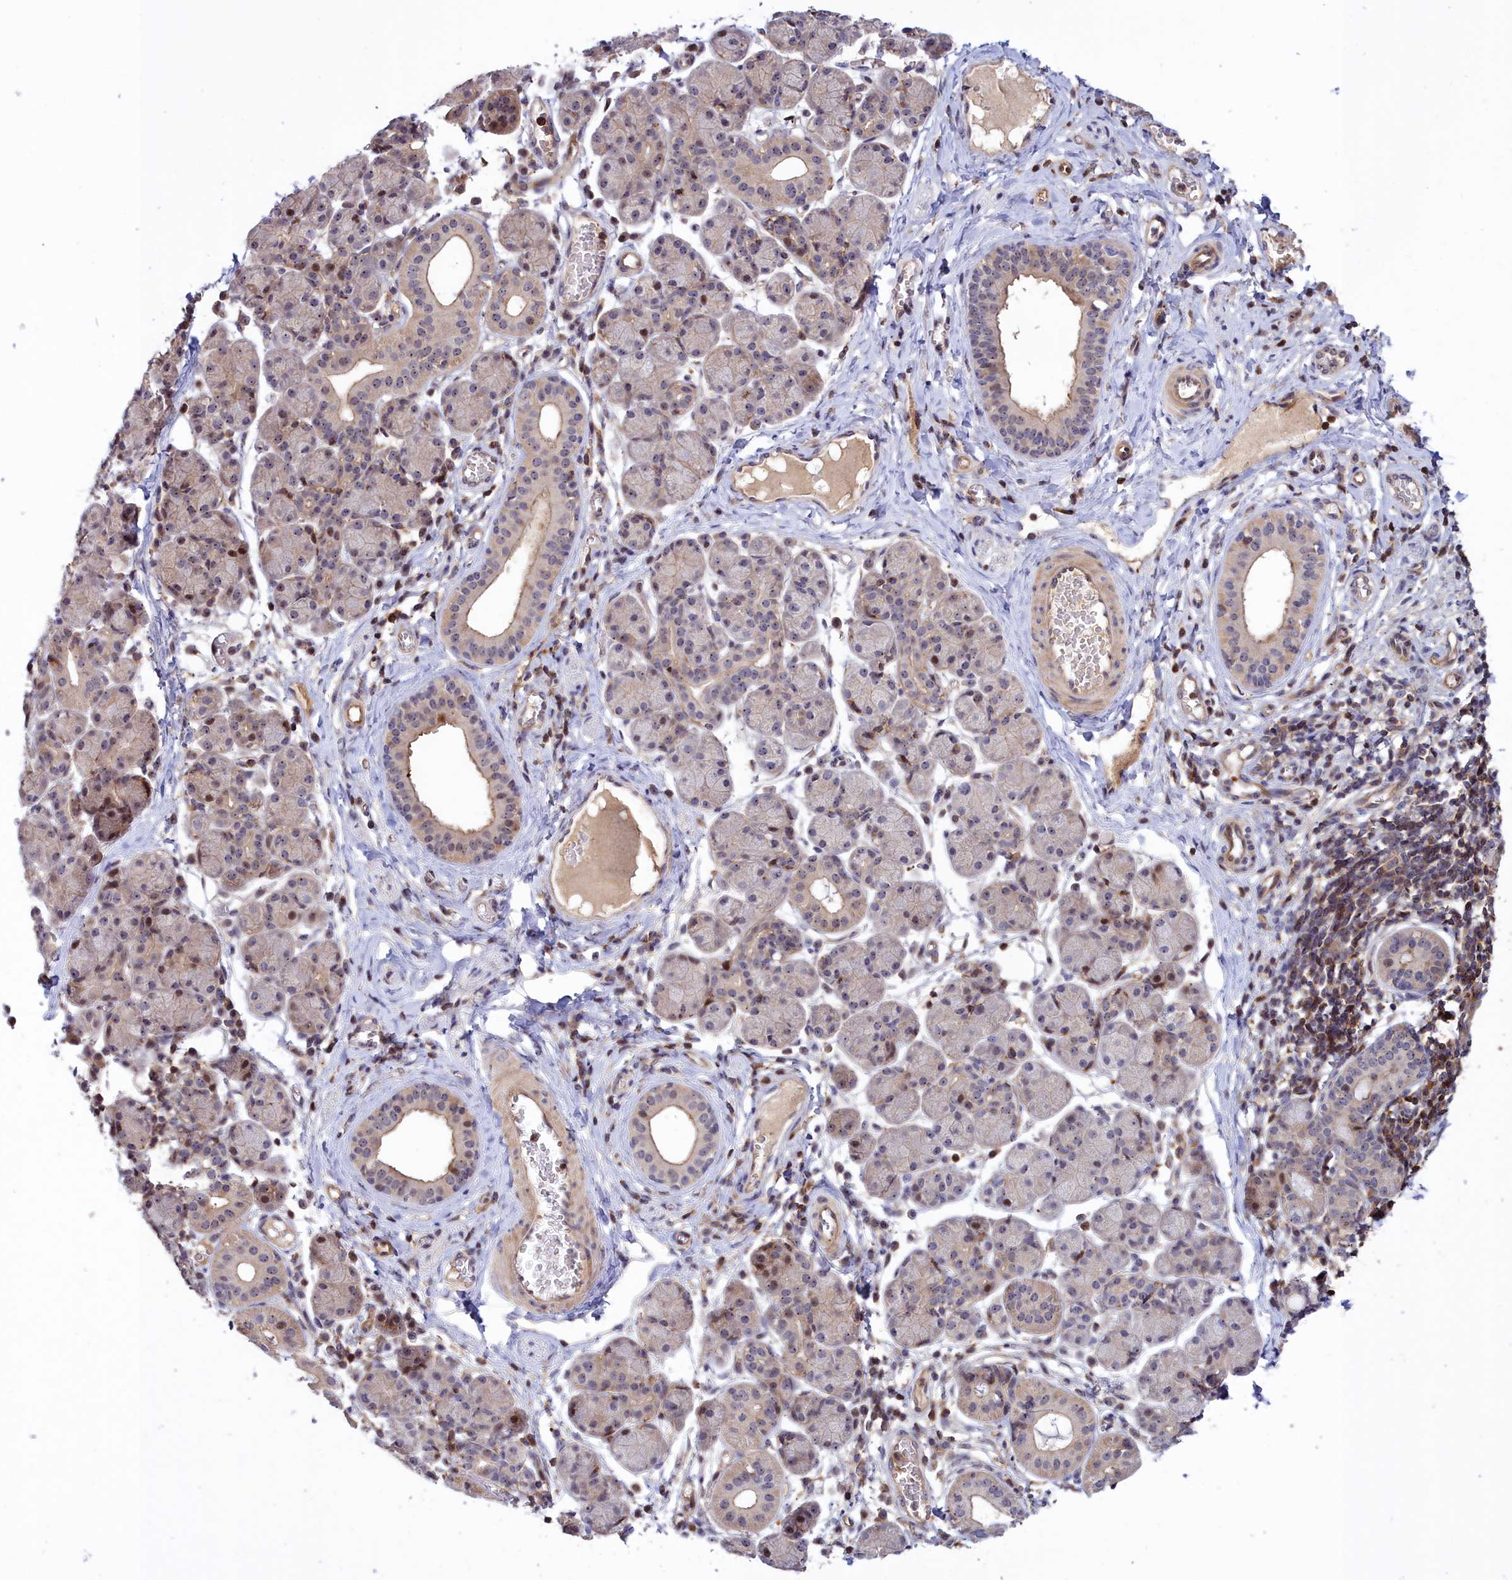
{"staining": {"intensity": "weak", "quantity": "25%-75%", "location": "cytoplasmic/membranous"}, "tissue": "salivary gland", "cell_type": "Glandular cells", "image_type": "normal", "snomed": [{"axis": "morphology", "description": "Normal tissue, NOS"}, {"axis": "morphology", "description": "Inflammation, NOS"}, {"axis": "topography", "description": "Lymph node"}, {"axis": "topography", "description": "Salivary gland"}], "caption": "Immunohistochemistry of unremarkable salivary gland reveals low levels of weak cytoplasmic/membranous expression in approximately 25%-75% of glandular cells. (DAB (3,3'-diaminobenzidine) = brown stain, brightfield microscopy at high magnification).", "gene": "NEURL4", "patient": {"sex": "male", "age": 3}}